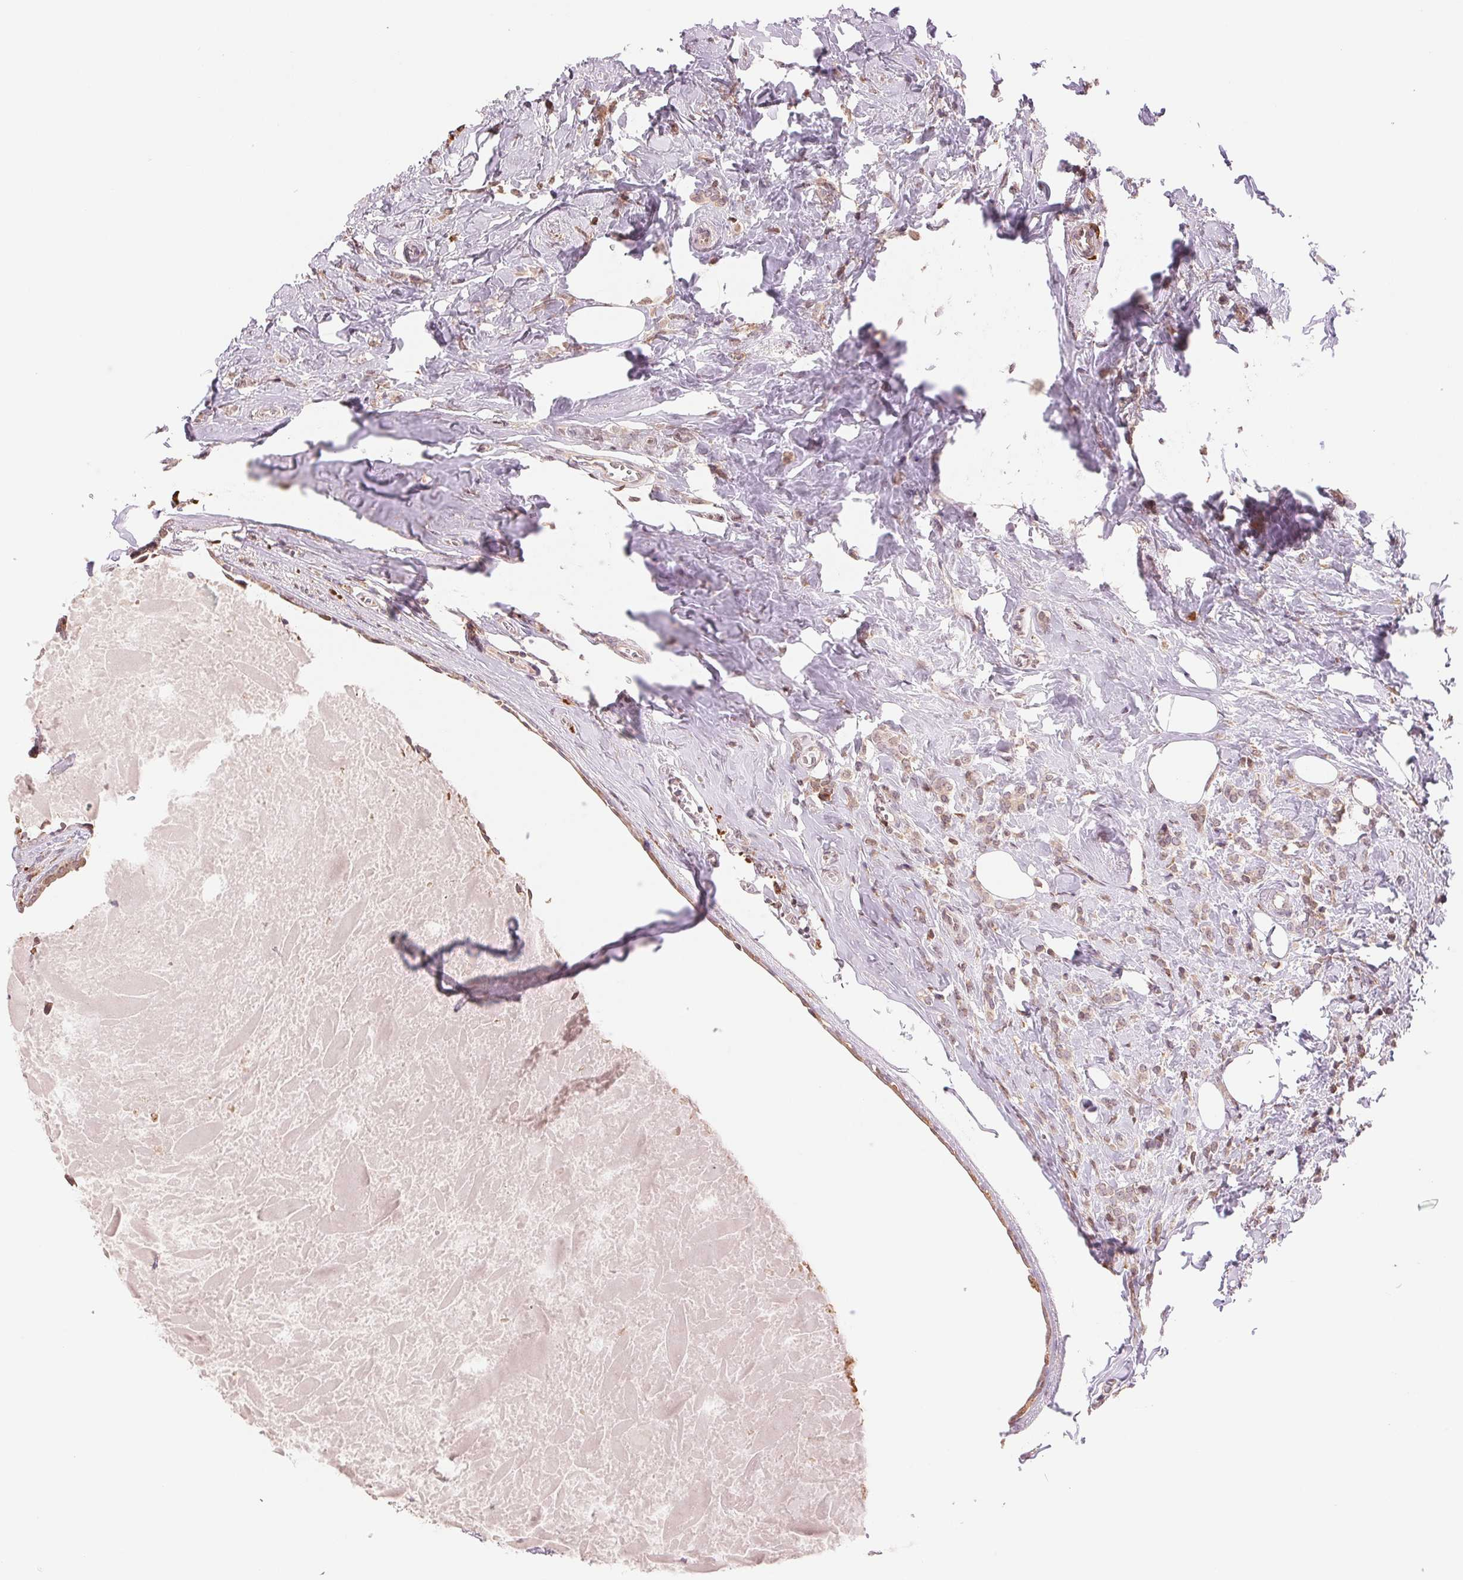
{"staining": {"intensity": "weak", "quantity": ">75%", "location": "cytoplasmic/membranous"}, "tissue": "breast cancer", "cell_type": "Tumor cells", "image_type": "cancer", "snomed": [{"axis": "morphology", "description": "Normal tissue, NOS"}, {"axis": "morphology", "description": "Duct carcinoma"}, {"axis": "topography", "description": "Breast"}], "caption": "Brown immunohistochemical staining in breast intraductal carcinoma exhibits weak cytoplasmic/membranous staining in approximately >75% of tumor cells. The protein is shown in brown color, while the nuclei are stained blue.", "gene": "RPN1", "patient": {"sex": "female", "age": 77}}